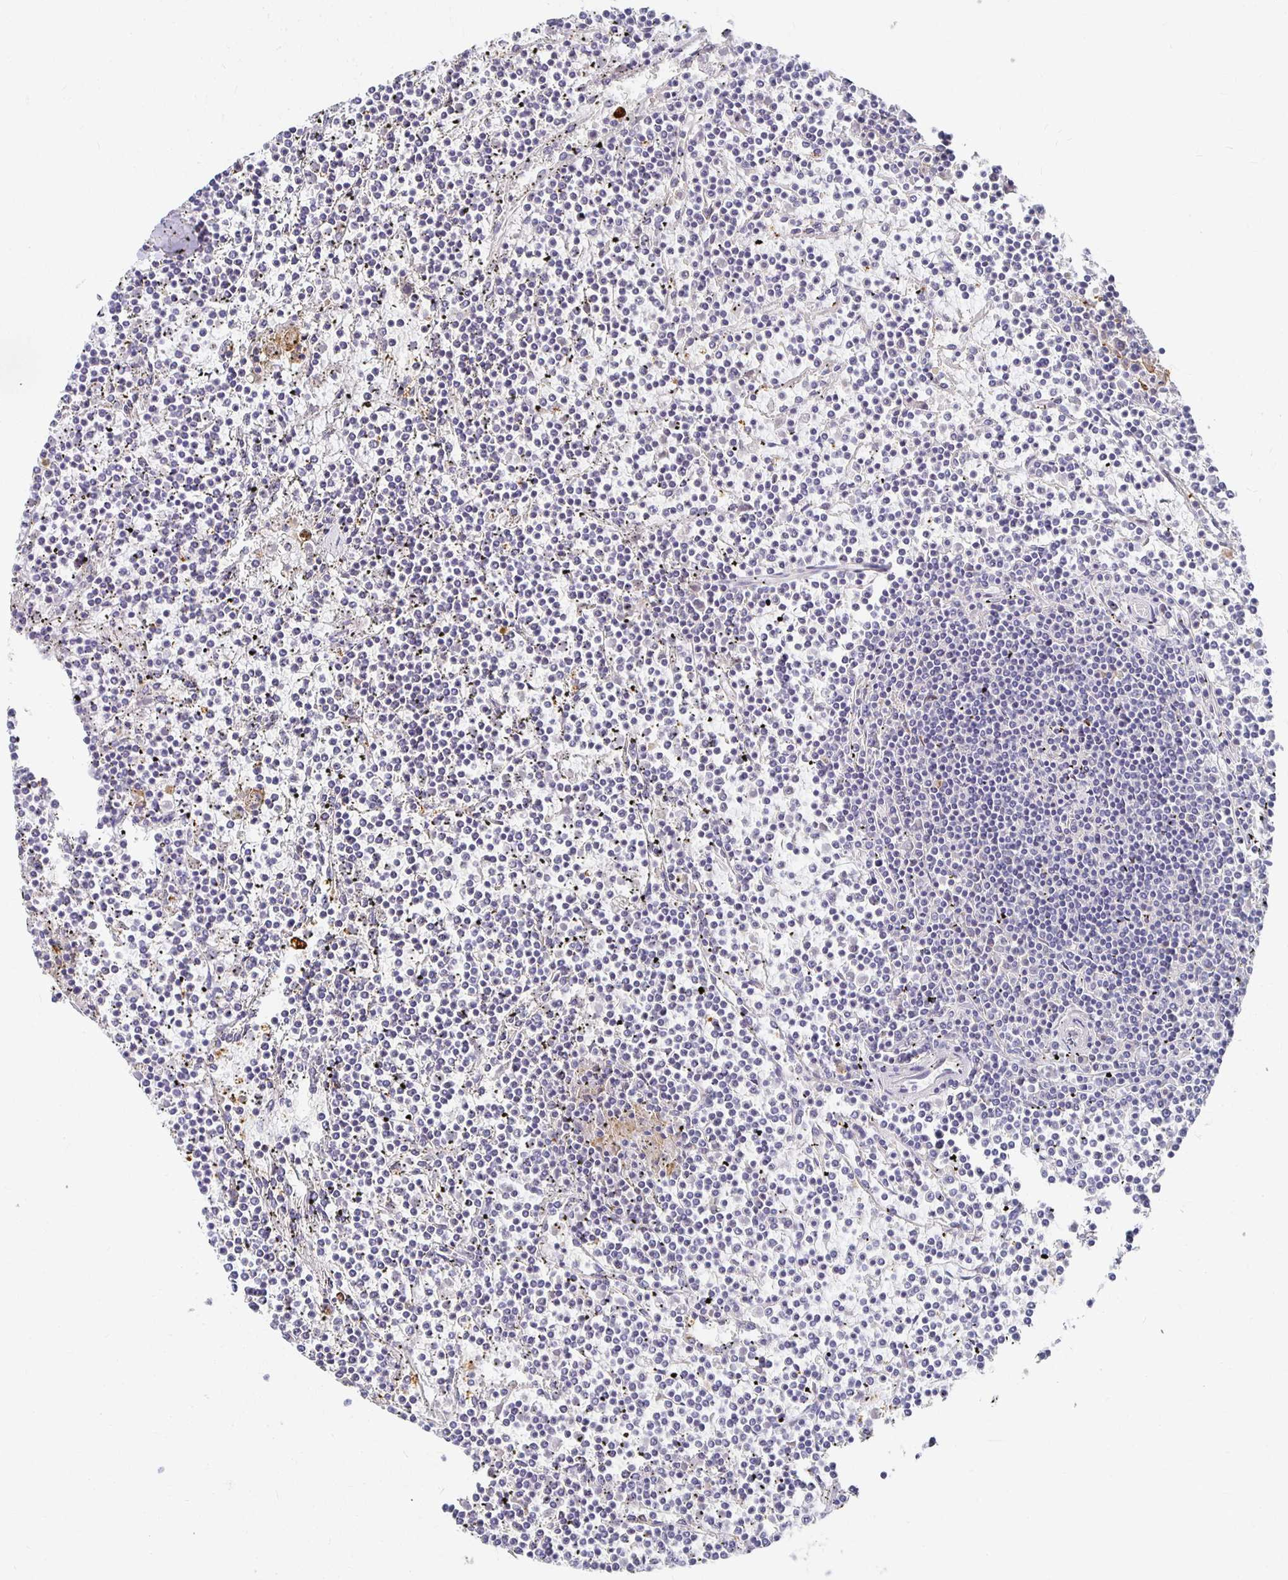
{"staining": {"intensity": "negative", "quantity": "none", "location": "none"}, "tissue": "lymphoma", "cell_type": "Tumor cells", "image_type": "cancer", "snomed": [{"axis": "morphology", "description": "Malignant lymphoma, non-Hodgkin's type, Low grade"}, {"axis": "topography", "description": "Spleen"}], "caption": "Tumor cells show no significant protein expression in lymphoma. (Immunohistochemistry (ihc), brightfield microscopy, high magnification).", "gene": "FKRP", "patient": {"sex": "female", "age": 19}}